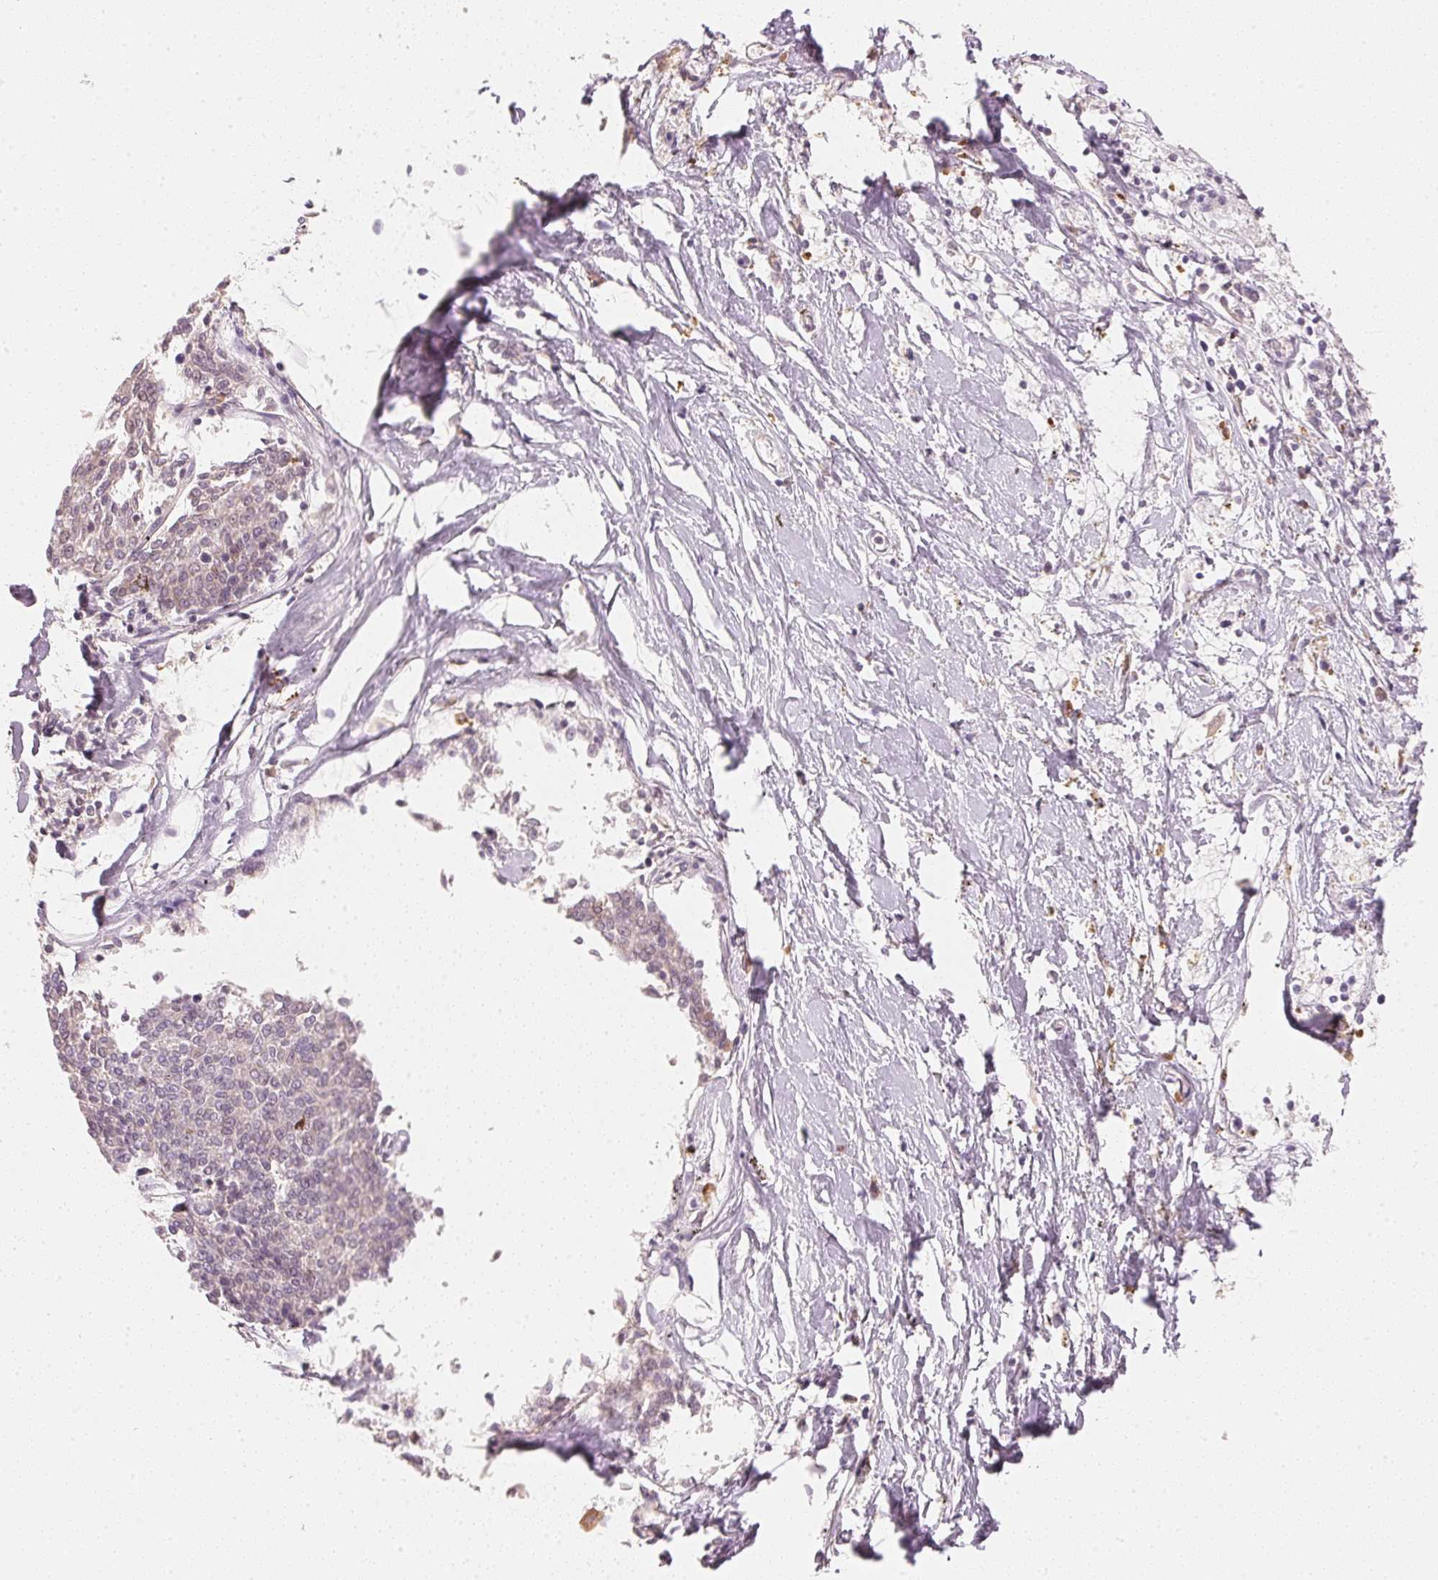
{"staining": {"intensity": "negative", "quantity": "none", "location": "none"}, "tissue": "melanoma", "cell_type": "Tumor cells", "image_type": "cancer", "snomed": [{"axis": "morphology", "description": "Malignant melanoma, NOS"}, {"axis": "topography", "description": "Skin"}], "caption": "Melanoma was stained to show a protein in brown. There is no significant expression in tumor cells.", "gene": "RMDN2", "patient": {"sex": "female", "age": 72}}